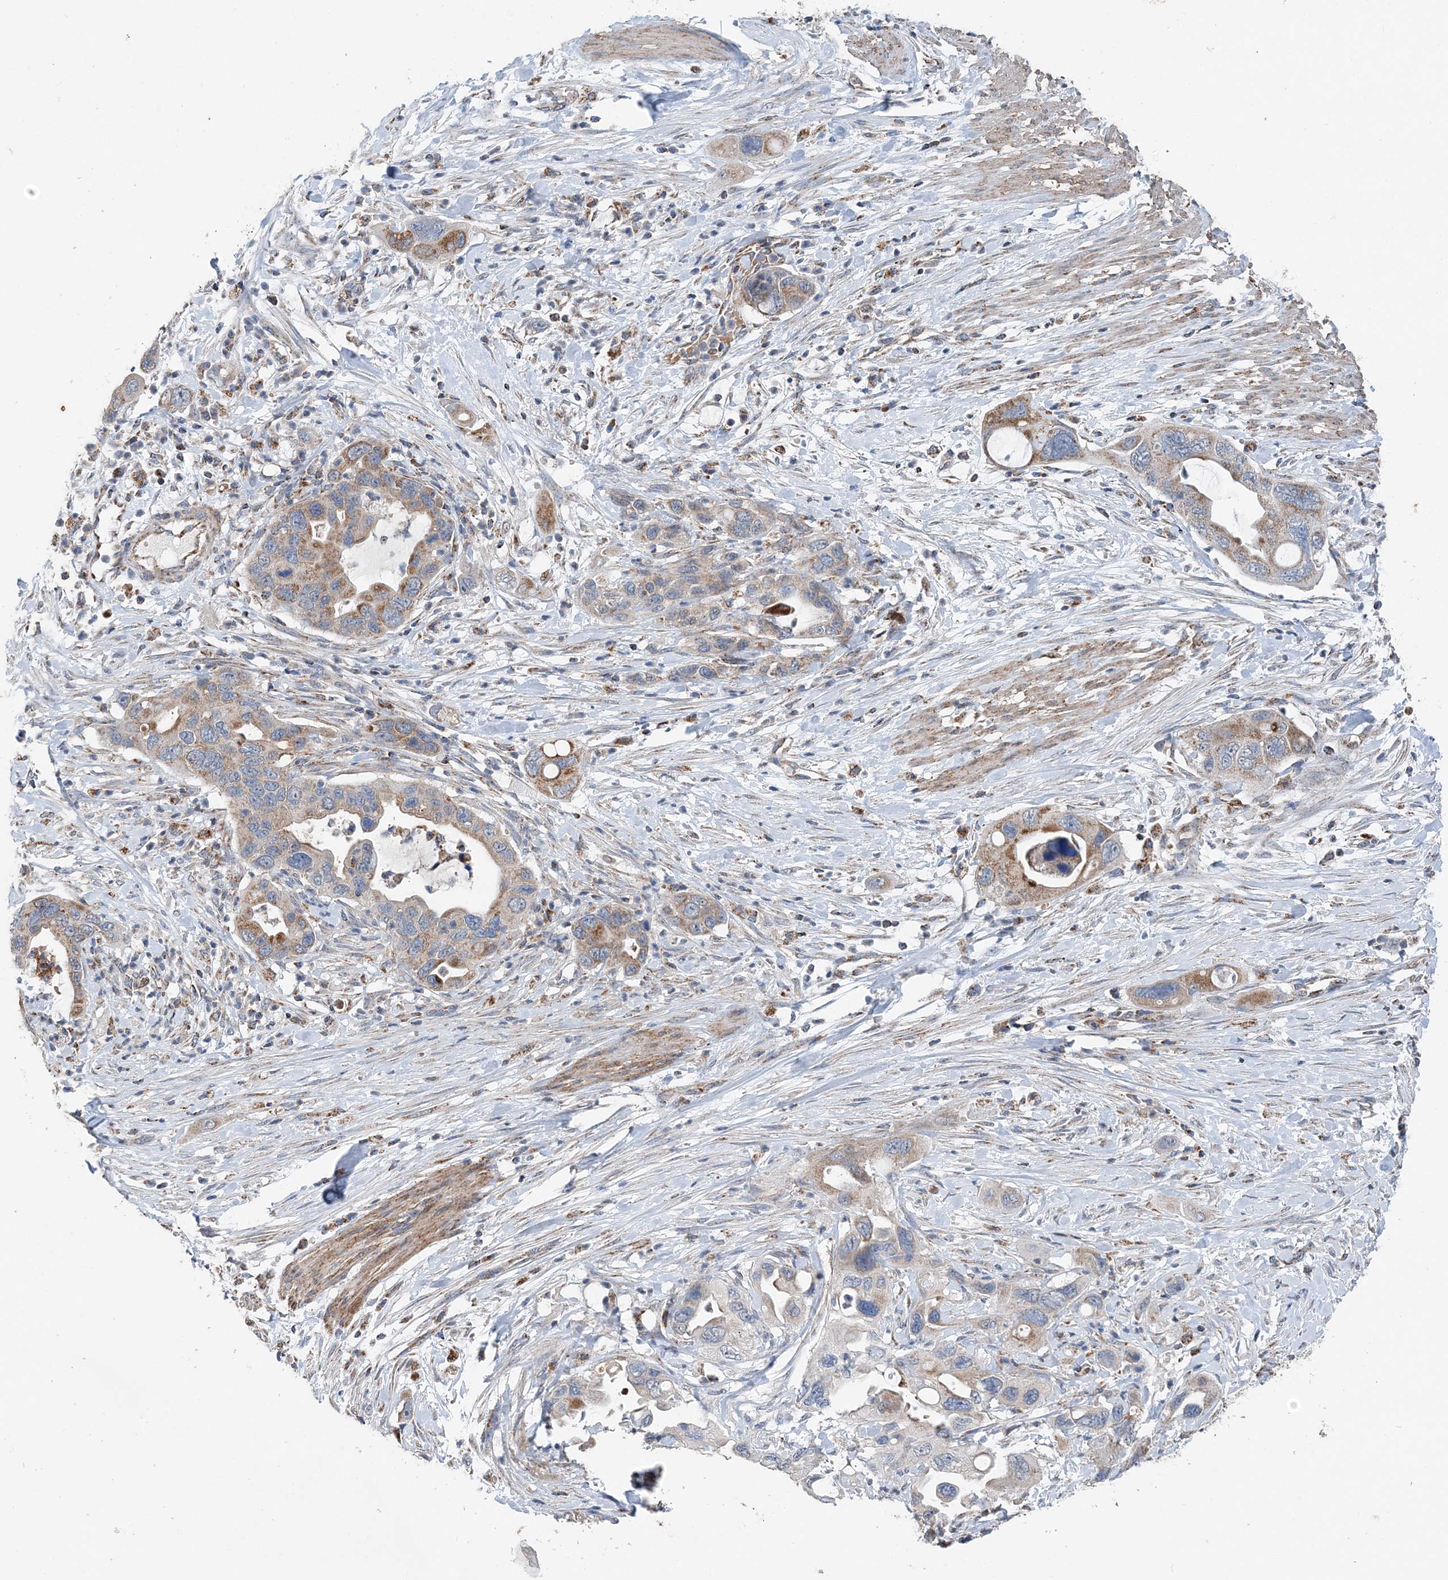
{"staining": {"intensity": "moderate", "quantity": "25%-75%", "location": "cytoplasmic/membranous"}, "tissue": "pancreatic cancer", "cell_type": "Tumor cells", "image_type": "cancer", "snomed": [{"axis": "morphology", "description": "Adenocarcinoma, NOS"}, {"axis": "topography", "description": "Pancreas"}], "caption": "The immunohistochemical stain shows moderate cytoplasmic/membranous expression in tumor cells of adenocarcinoma (pancreatic) tissue. (Stains: DAB in brown, nuclei in blue, Microscopy: brightfield microscopy at high magnification).", "gene": "SPRY2", "patient": {"sex": "female", "age": 71}}